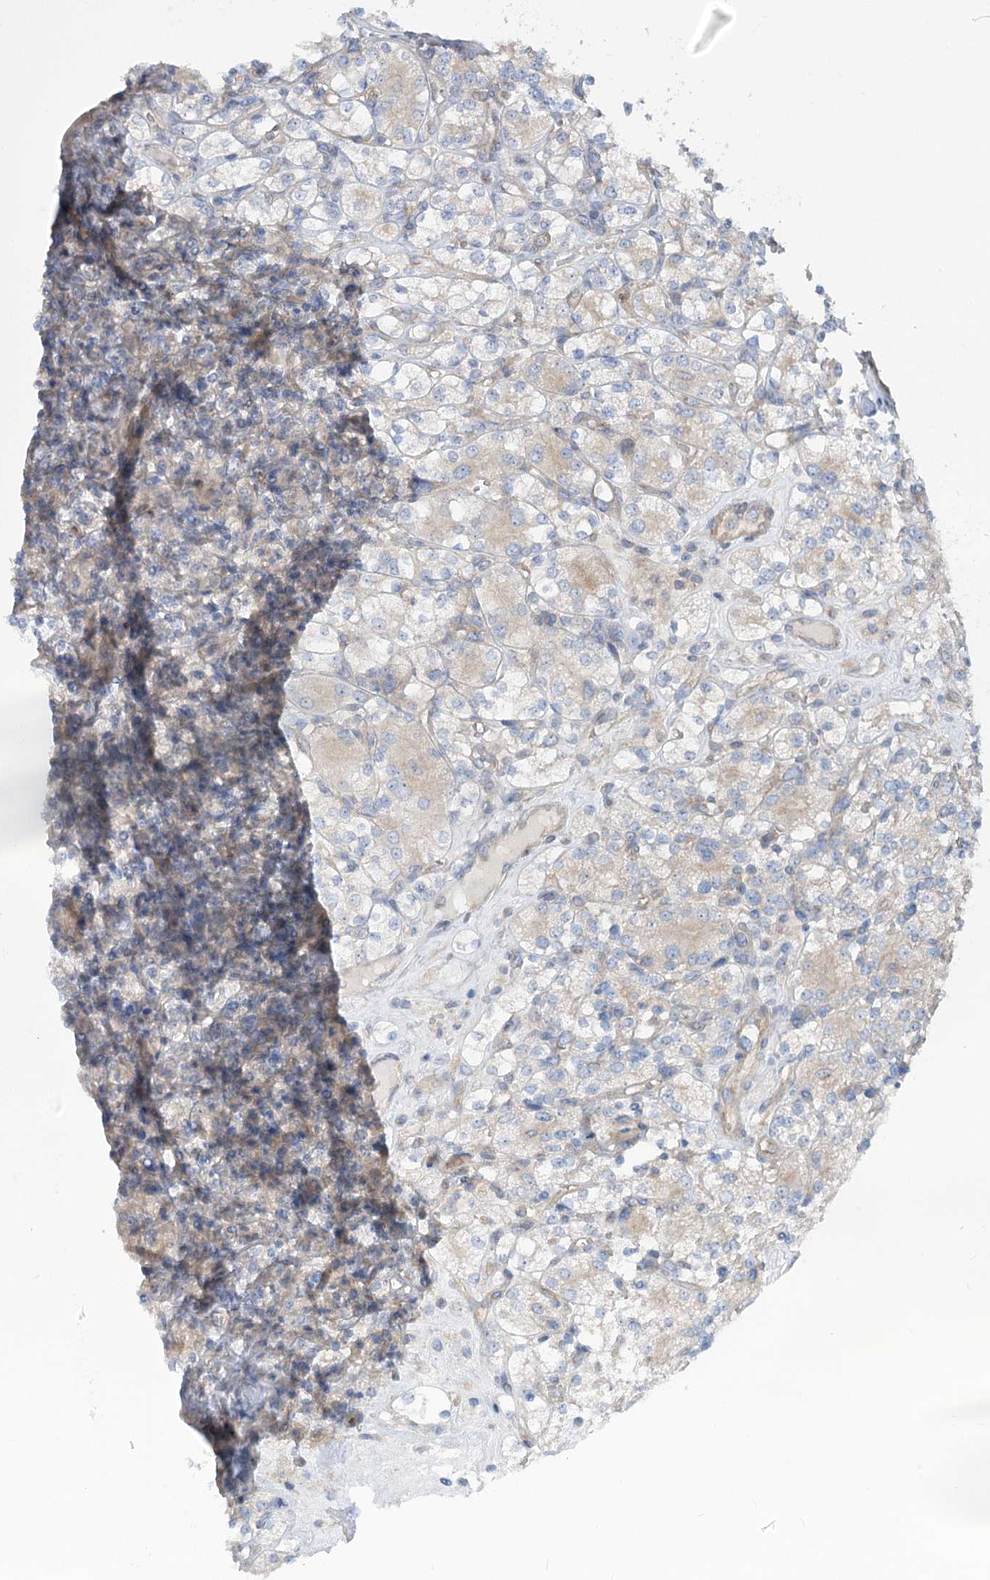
{"staining": {"intensity": "weak", "quantity": "<25%", "location": "cytoplasmic/membranous"}, "tissue": "renal cancer", "cell_type": "Tumor cells", "image_type": "cancer", "snomed": [{"axis": "morphology", "description": "Adenocarcinoma, NOS"}, {"axis": "topography", "description": "Kidney"}], "caption": "Renal cancer (adenocarcinoma) stained for a protein using IHC displays no staining tumor cells.", "gene": "SCN11A", "patient": {"sex": "male", "age": 77}}